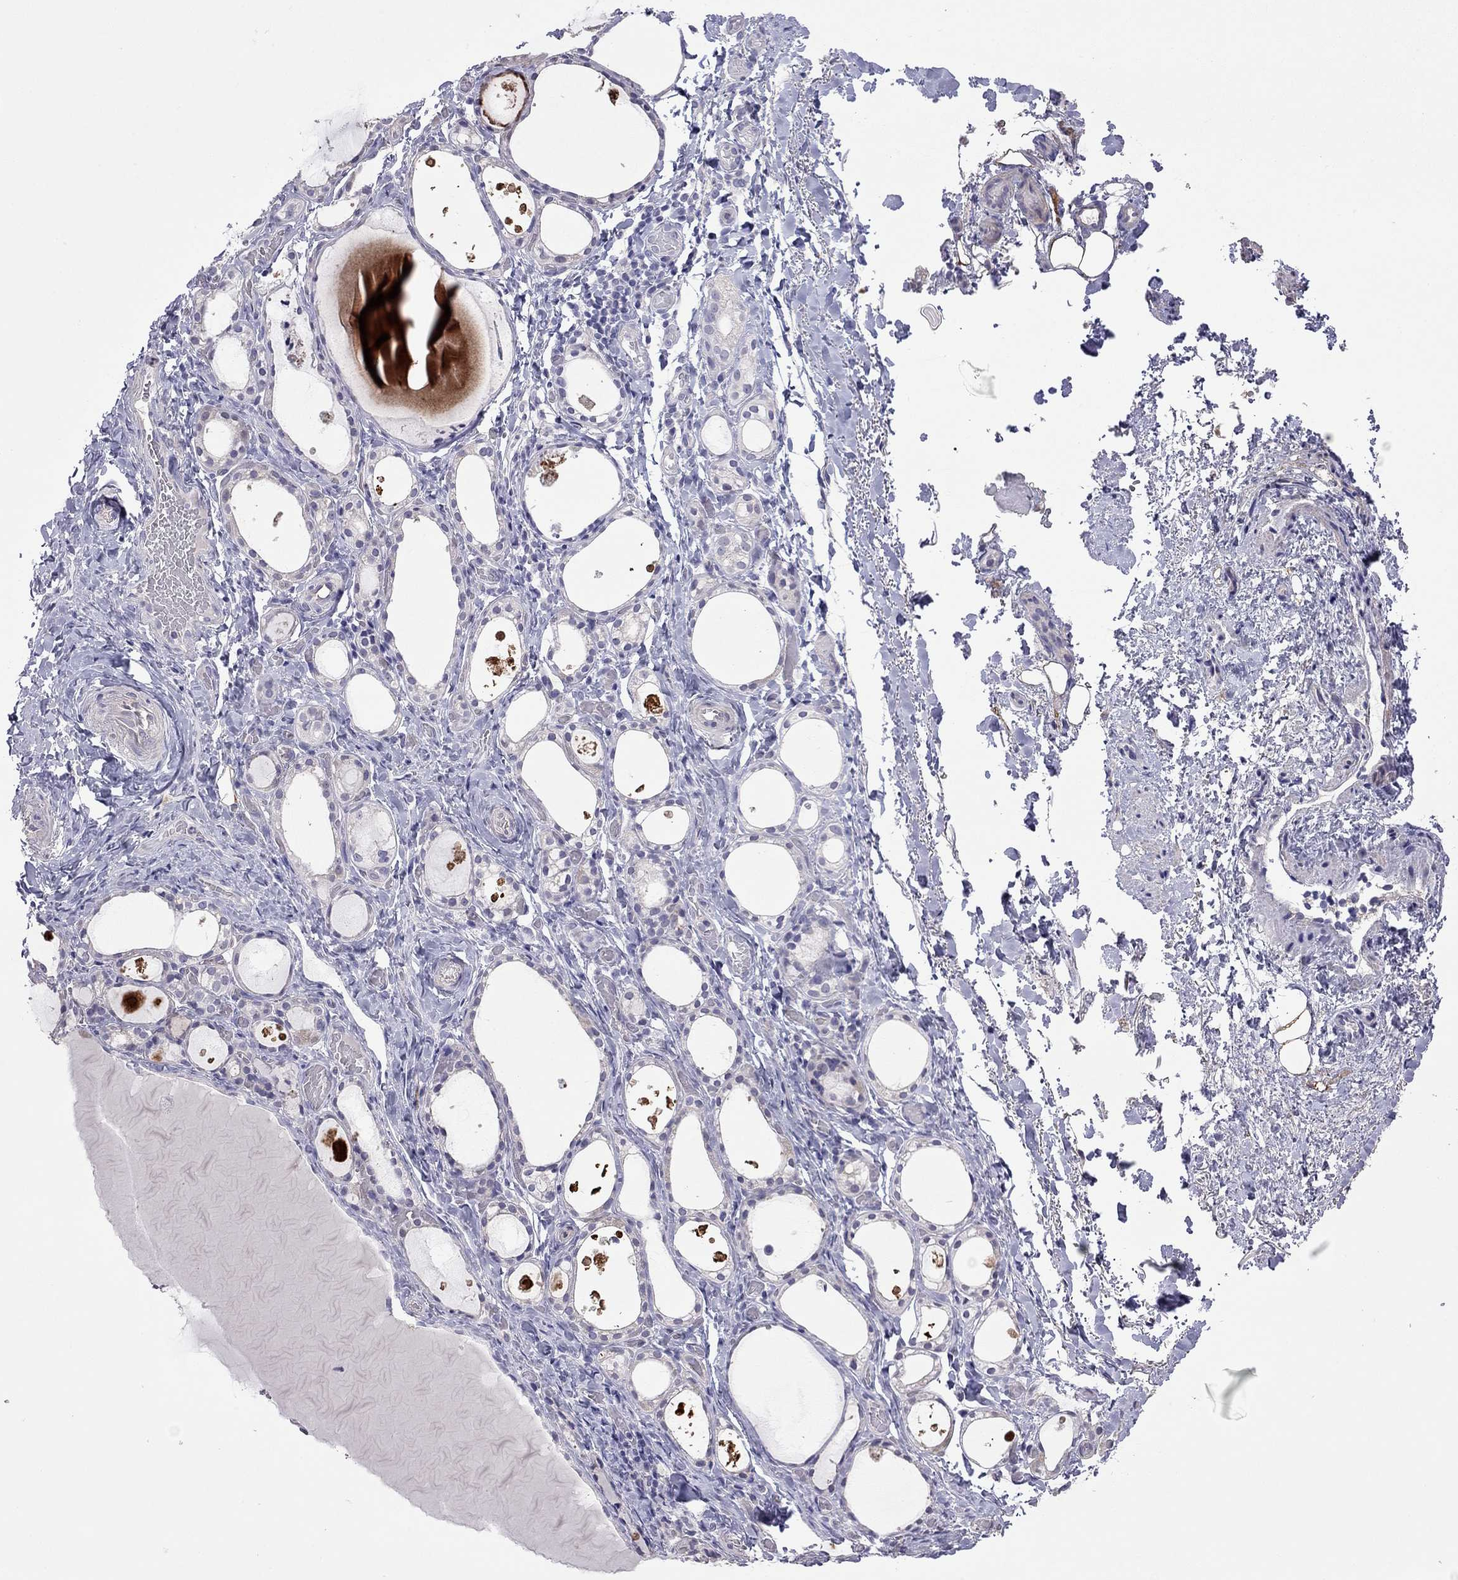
{"staining": {"intensity": "negative", "quantity": "none", "location": "none"}, "tissue": "thyroid gland", "cell_type": "Glandular cells", "image_type": "normal", "snomed": [{"axis": "morphology", "description": "Normal tissue, NOS"}, {"axis": "topography", "description": "Thyroid gland"}], "caption": "The micrograph reveals no staining of glandular cells in benign thyroid gland. The staining was performed using DAB (3,3'-diaminobenzidine) to visualize the protein expression in brown, while the nuclei were stained in blue with hematoxylin (Magnification: 20x).", "gene": "FEZ1", "patient": {"sex": "male", "age": 68}}